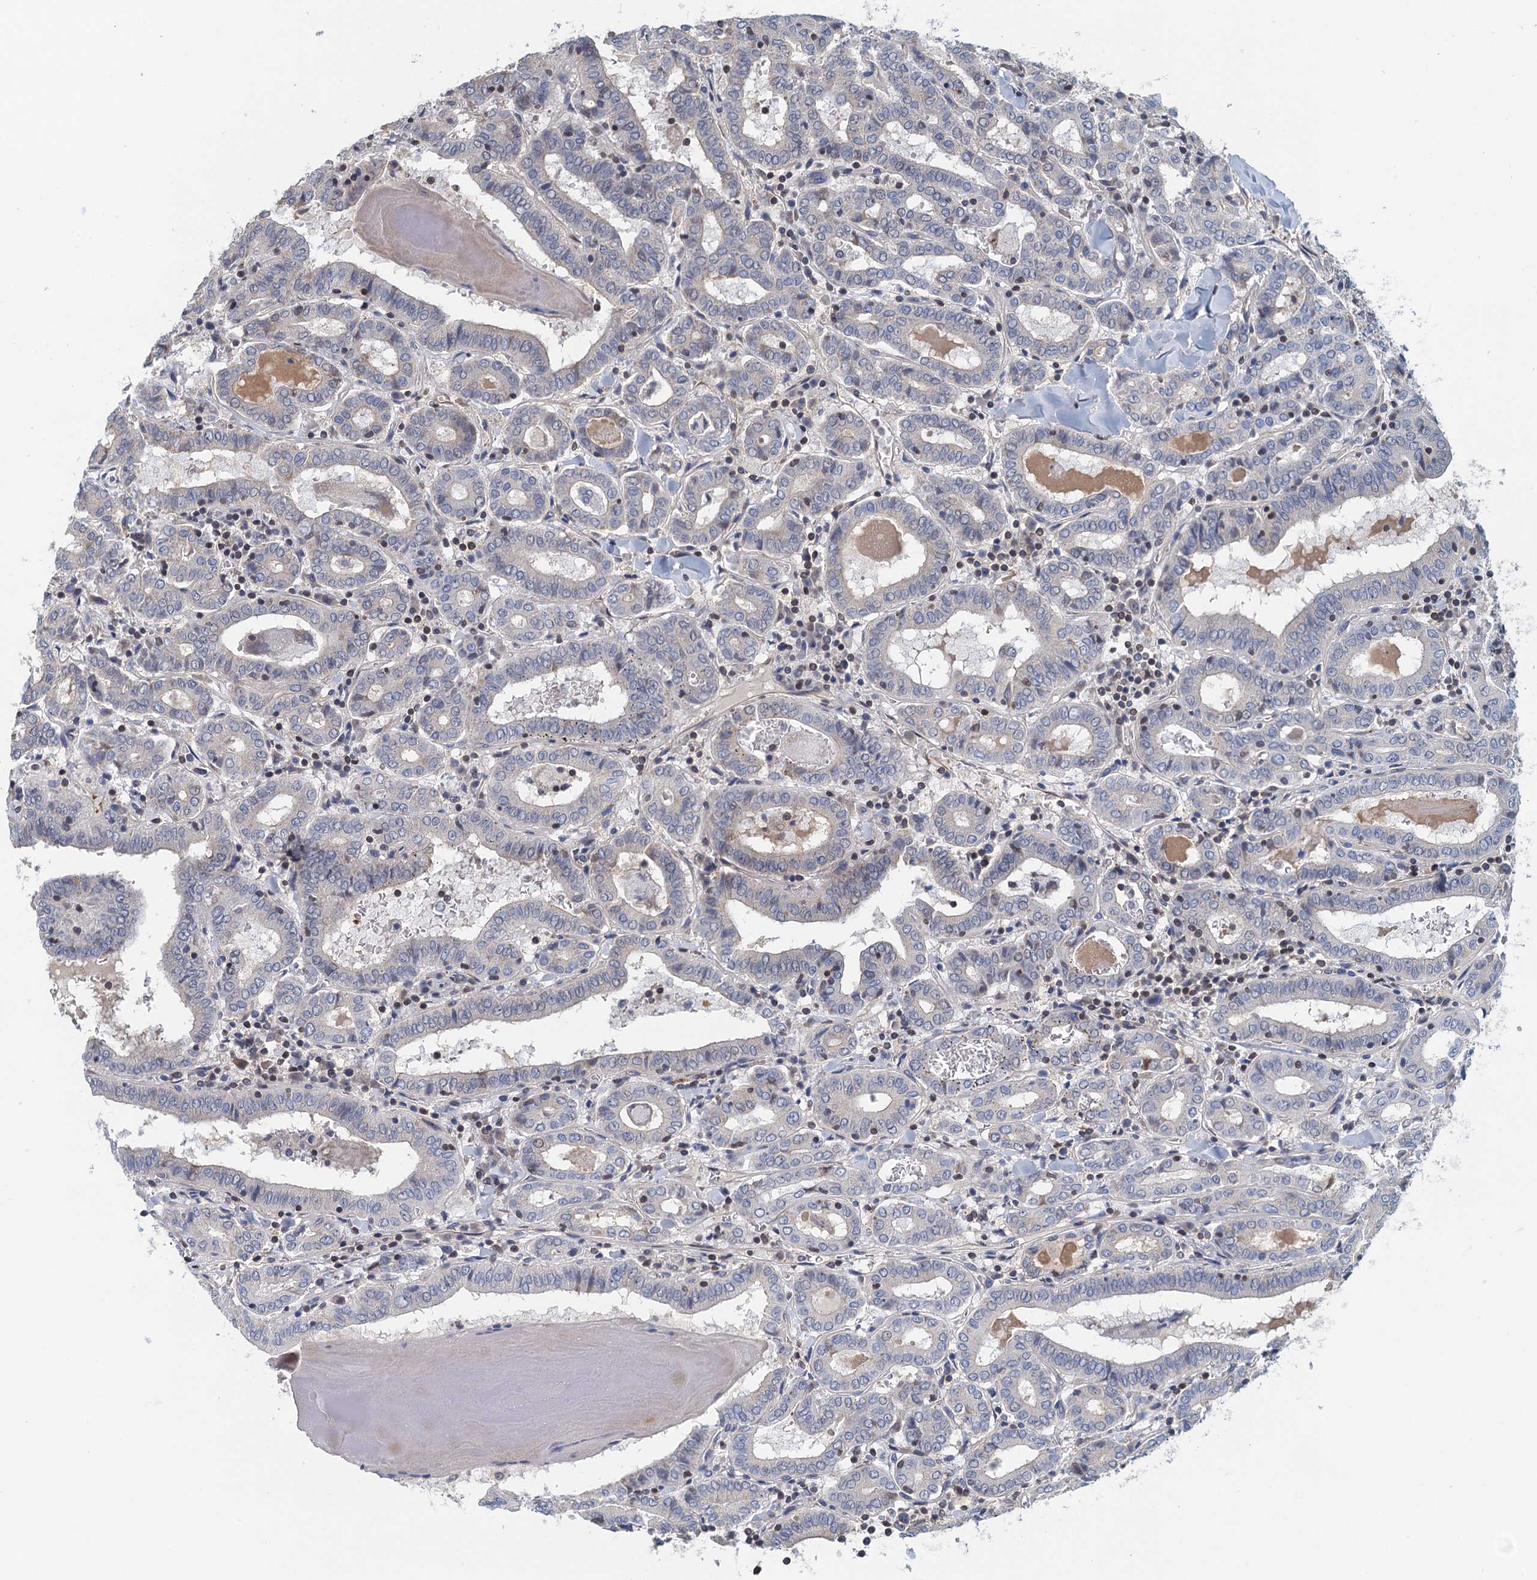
{"staining": {"intensity": "negative", "quantity": "none", "location": "none"}, "tissue": "thyroid cancer", "cell_type": "Tumor cells", "image_type": "cancer", "snomed": [{"axis": "morphology", "description": "Papillary adenocarcinoma, NOS"}, {"axis": "topography", "description": "Thyroid gland"}], "caption": "Papillary adenocarcinoma (thyroid) was stained to show a protein in brown. There is no significant expression in tumor cells. (DAB (3,3'-diaminobenzidine) immunohistochemistry (IHC), high magnification).", "gene": "TRAF3IP3", "patient": {"sex": "female", "age": 72}}